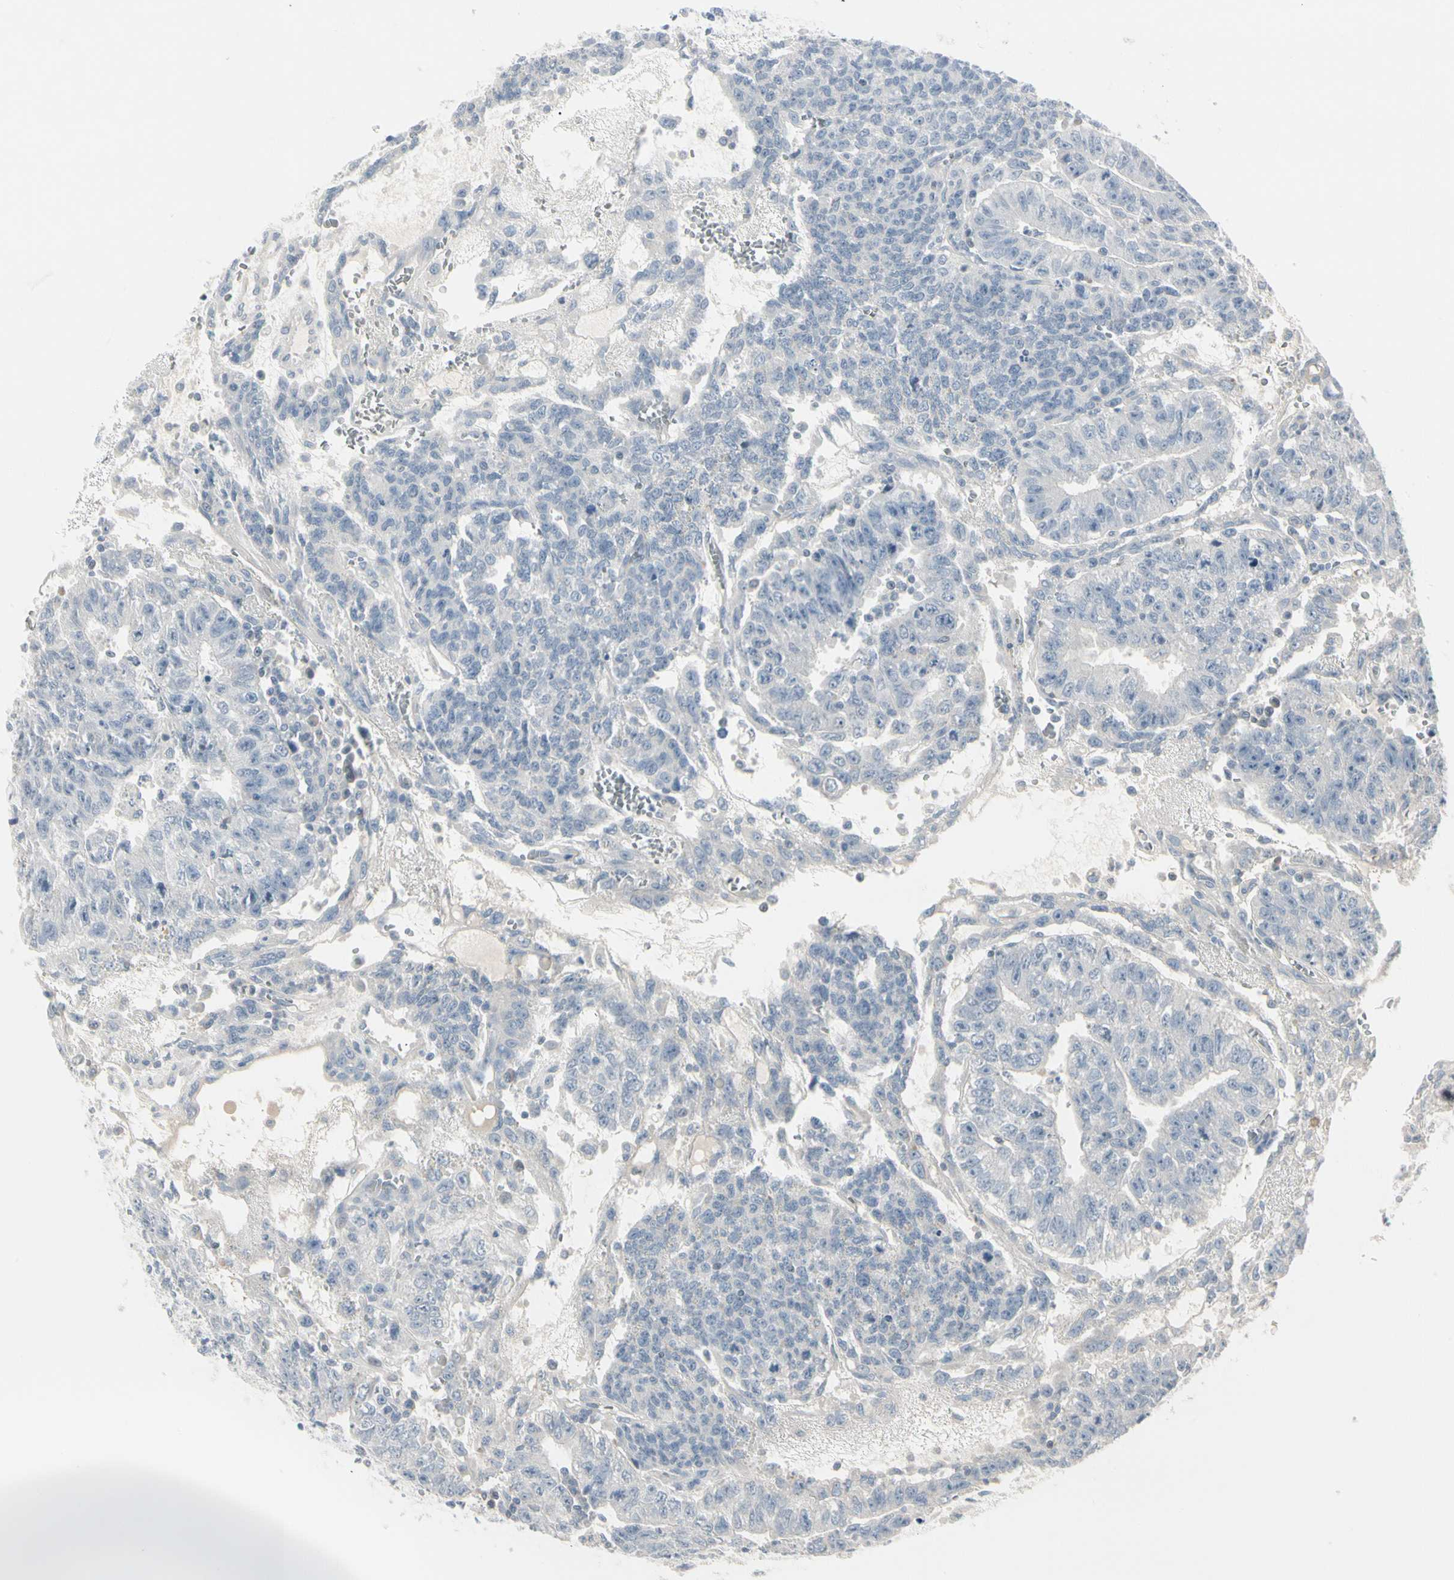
{"staining": {"intensity": "negative", "quantity": "none", "location": "none"}, "tissue": "testis cancer", "cell_type": "Tumor cells", "image_type": "cancer", "snomed": [{"axis": "morphology", "description": "Seminoma, NOS"}, {"axis": "morphology", "description": "Carcinoma, Embryonal, NOS"}, {"axis": "topography", "description": "Testis"}], "caption": "Human embryonal carcinoma (testis) stained for a protein using IHC displays no expression in tumor cells.", "gene": "DMPK", "patient": {"sex": "male", "age": 52}}